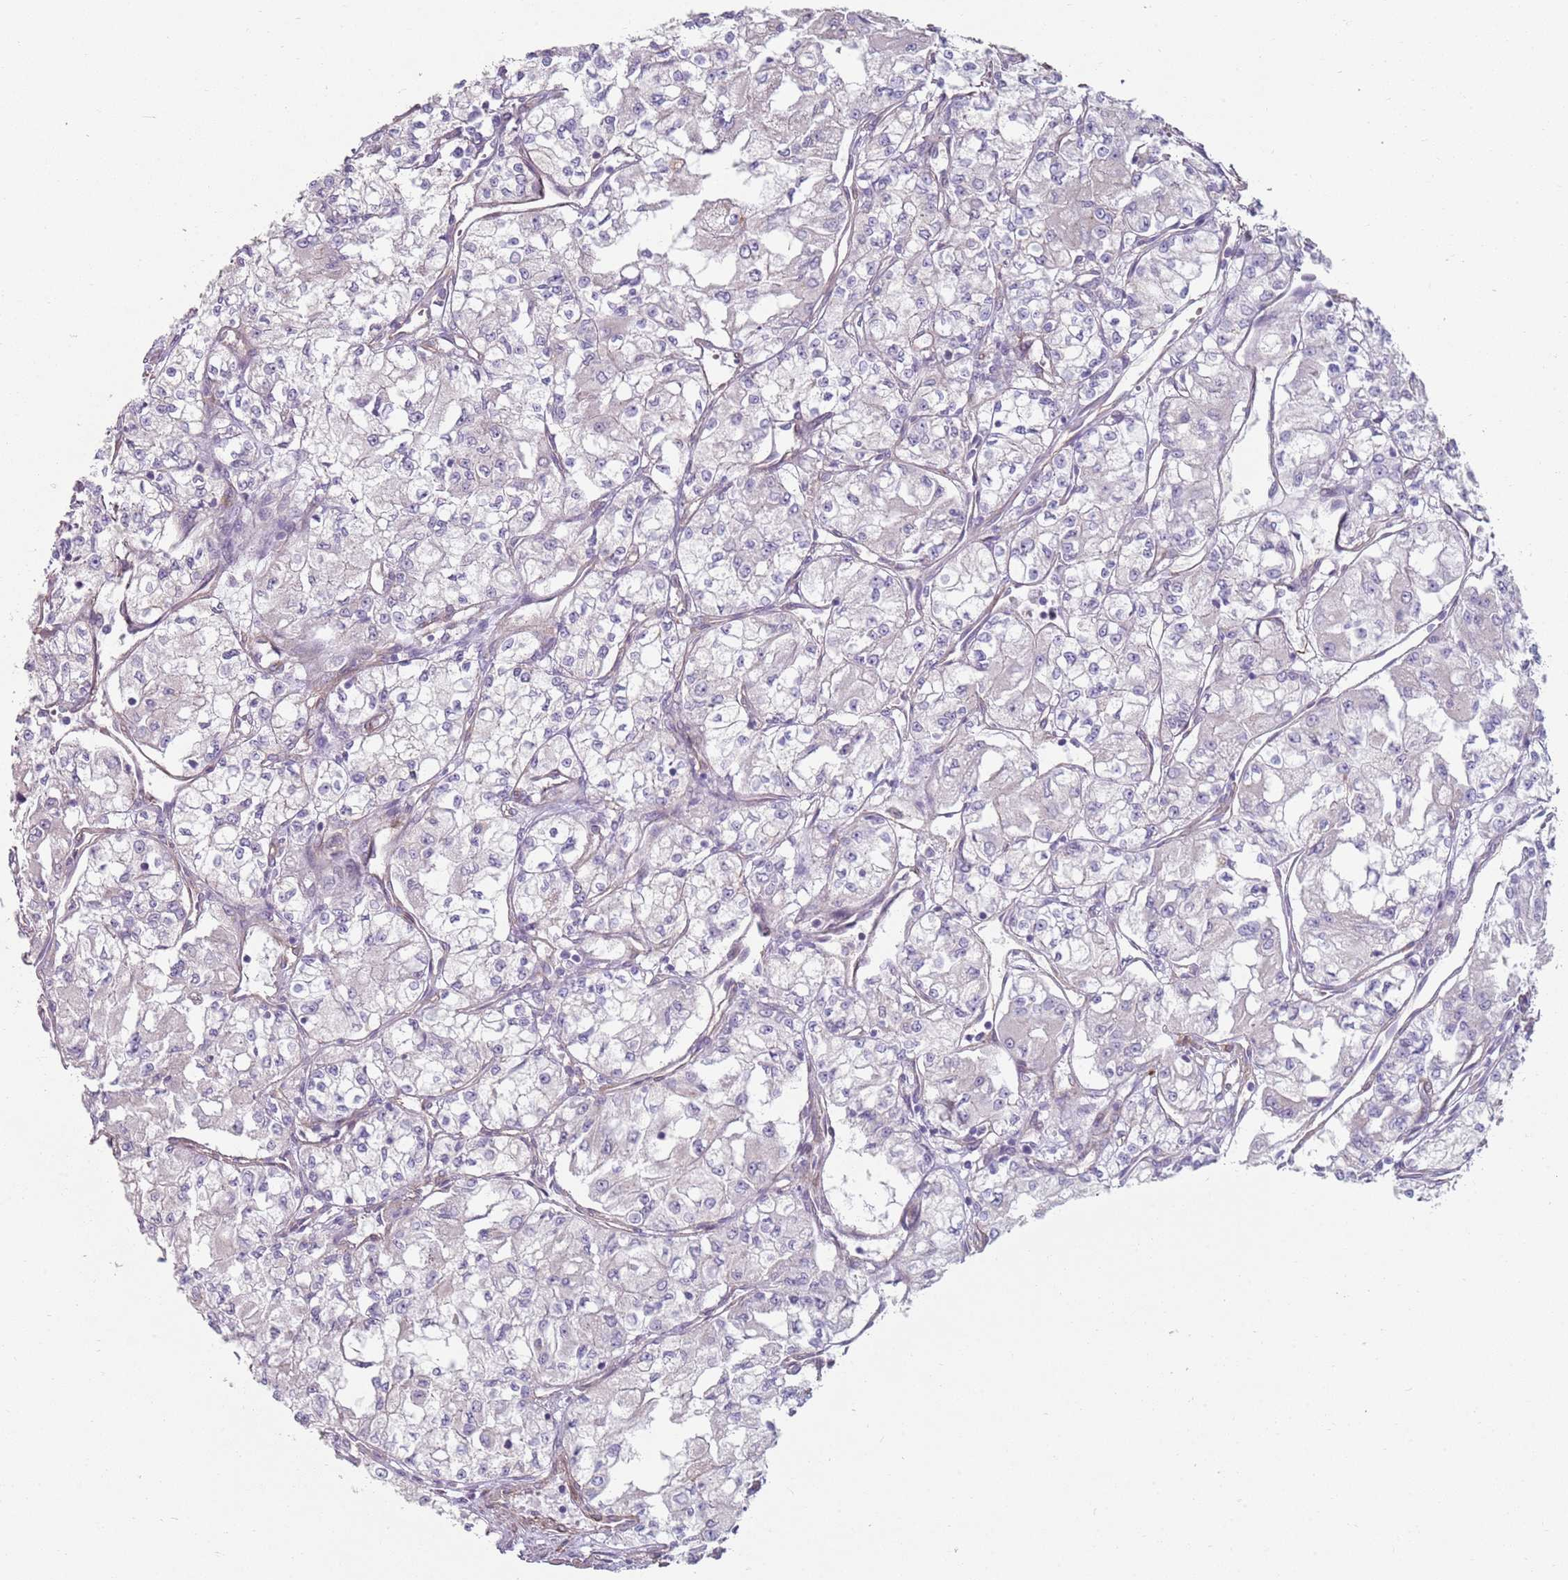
{"staining": {"intensity": "negative", "quantity": "none", "location": "none"}, "tissue": "renal cancer", "cell_type": "Tumor cells", "image_type": "cancer", "snomed": [{"axis": "morphology", "description": "Adenocarcinoma, NOS"}, {"axis": "topography", "description": "Kidney"}], "caption": "IHC of renal cancer displays no staining in tumor cells.", "gene": "PHLPP2", "patient": {"sex": "male", "age": 59}}